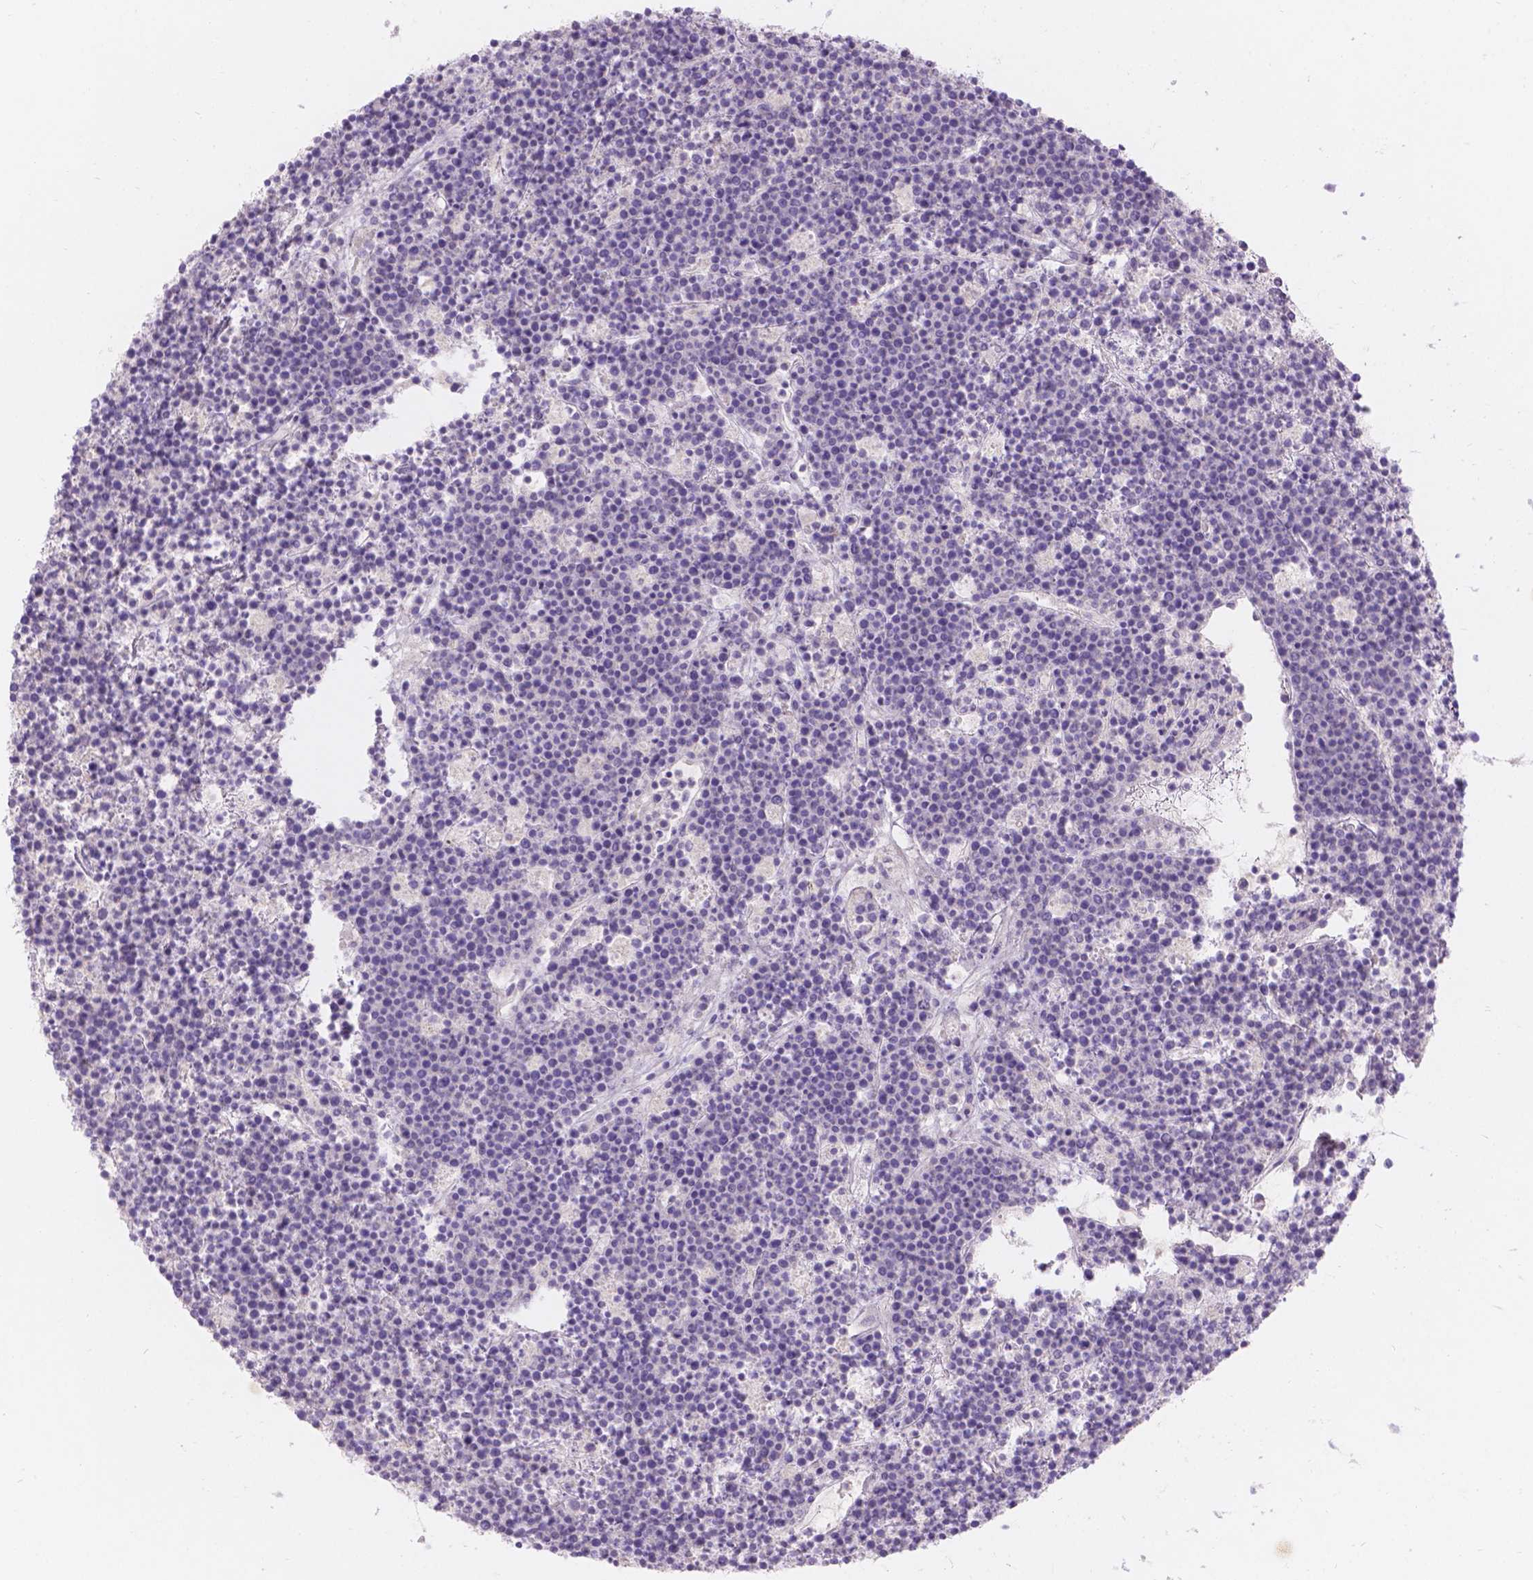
{"staining": {"intensity": "negative", "quantity": "none", "location": "none"}, "tissue": "lymphoma", "cell_type": "Tumor cells", "image_type": "cancer", "snomed": [{"axis": "morphology", "description": "Malignant lymphoma, non-Hodgkin's type, High grade"}, {"axis": "topography", "description": "Ovary"}], "caption": "IHC micrograph of neoplastic tissue: lymphoma stained with DAB reveals no significant protein positivity in tumor cells. Nuclei are stained in blue.", "gene": "DCAF4L1", "patient": {"sex": "female", "age": 56}}